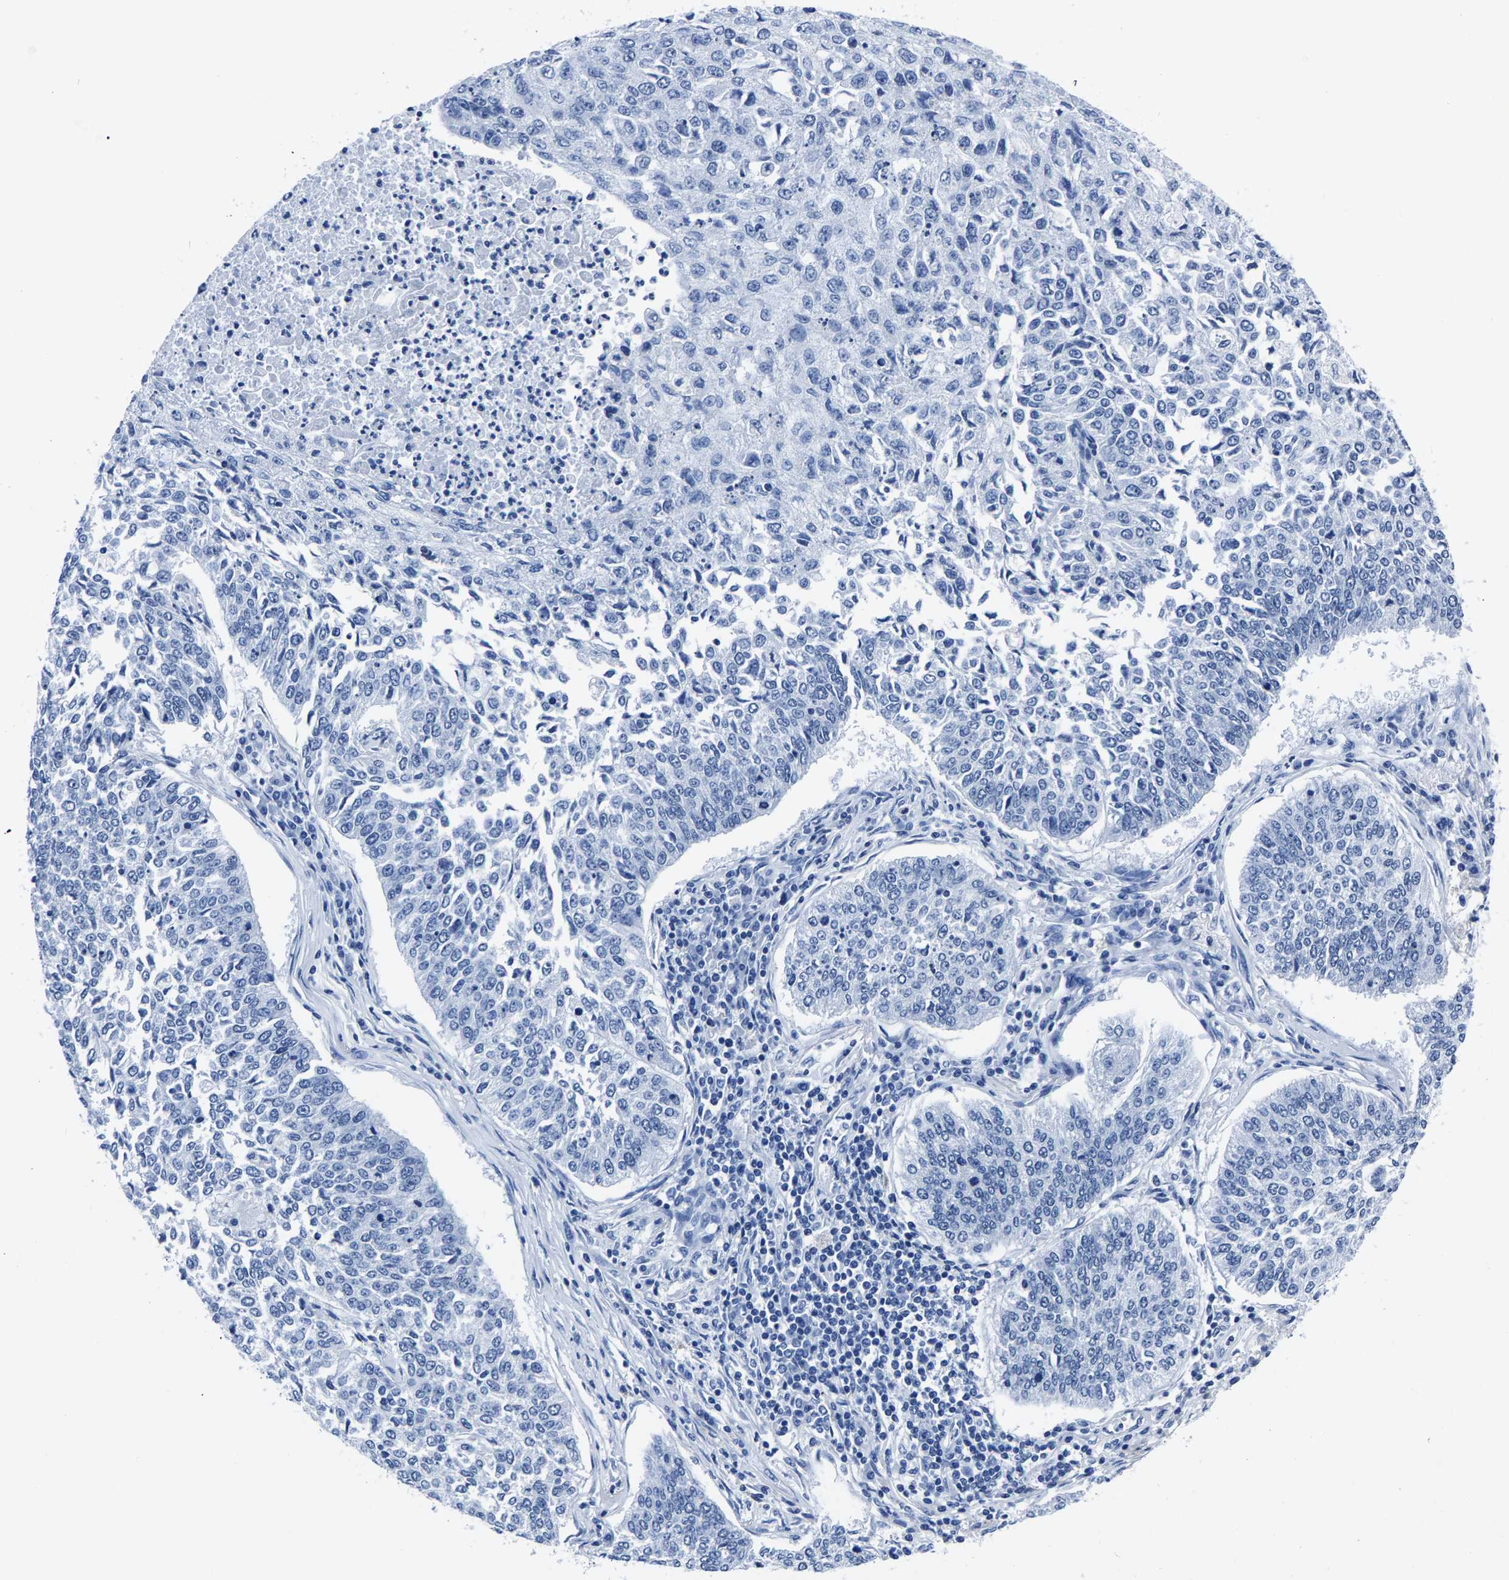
{"staining": {"intensity": "negative", "quantity": "none", "location": "none"}, "tissue": "lung cancer", "cell_type": "Tumor cells", "image_type": "cancer", "snomed": [{"axis": "morphology", "description": "Normal tissue, NOS"}, {"axis": "morphology", "description": "Squamous cell carcinoma, NOS"}, {"axis": "topography", "description": "Cartilage tissue"}, {"axis": "topography", "description": "Bronchus"}, {"axis": "topography", "description": "Lung"}], "caption": "A histopathology image of lung cancer stained for a protein exhibits no brown staining in tumor cells.", "gene": "IMPG2", "patient": {"sex": "female", "age": 49}}